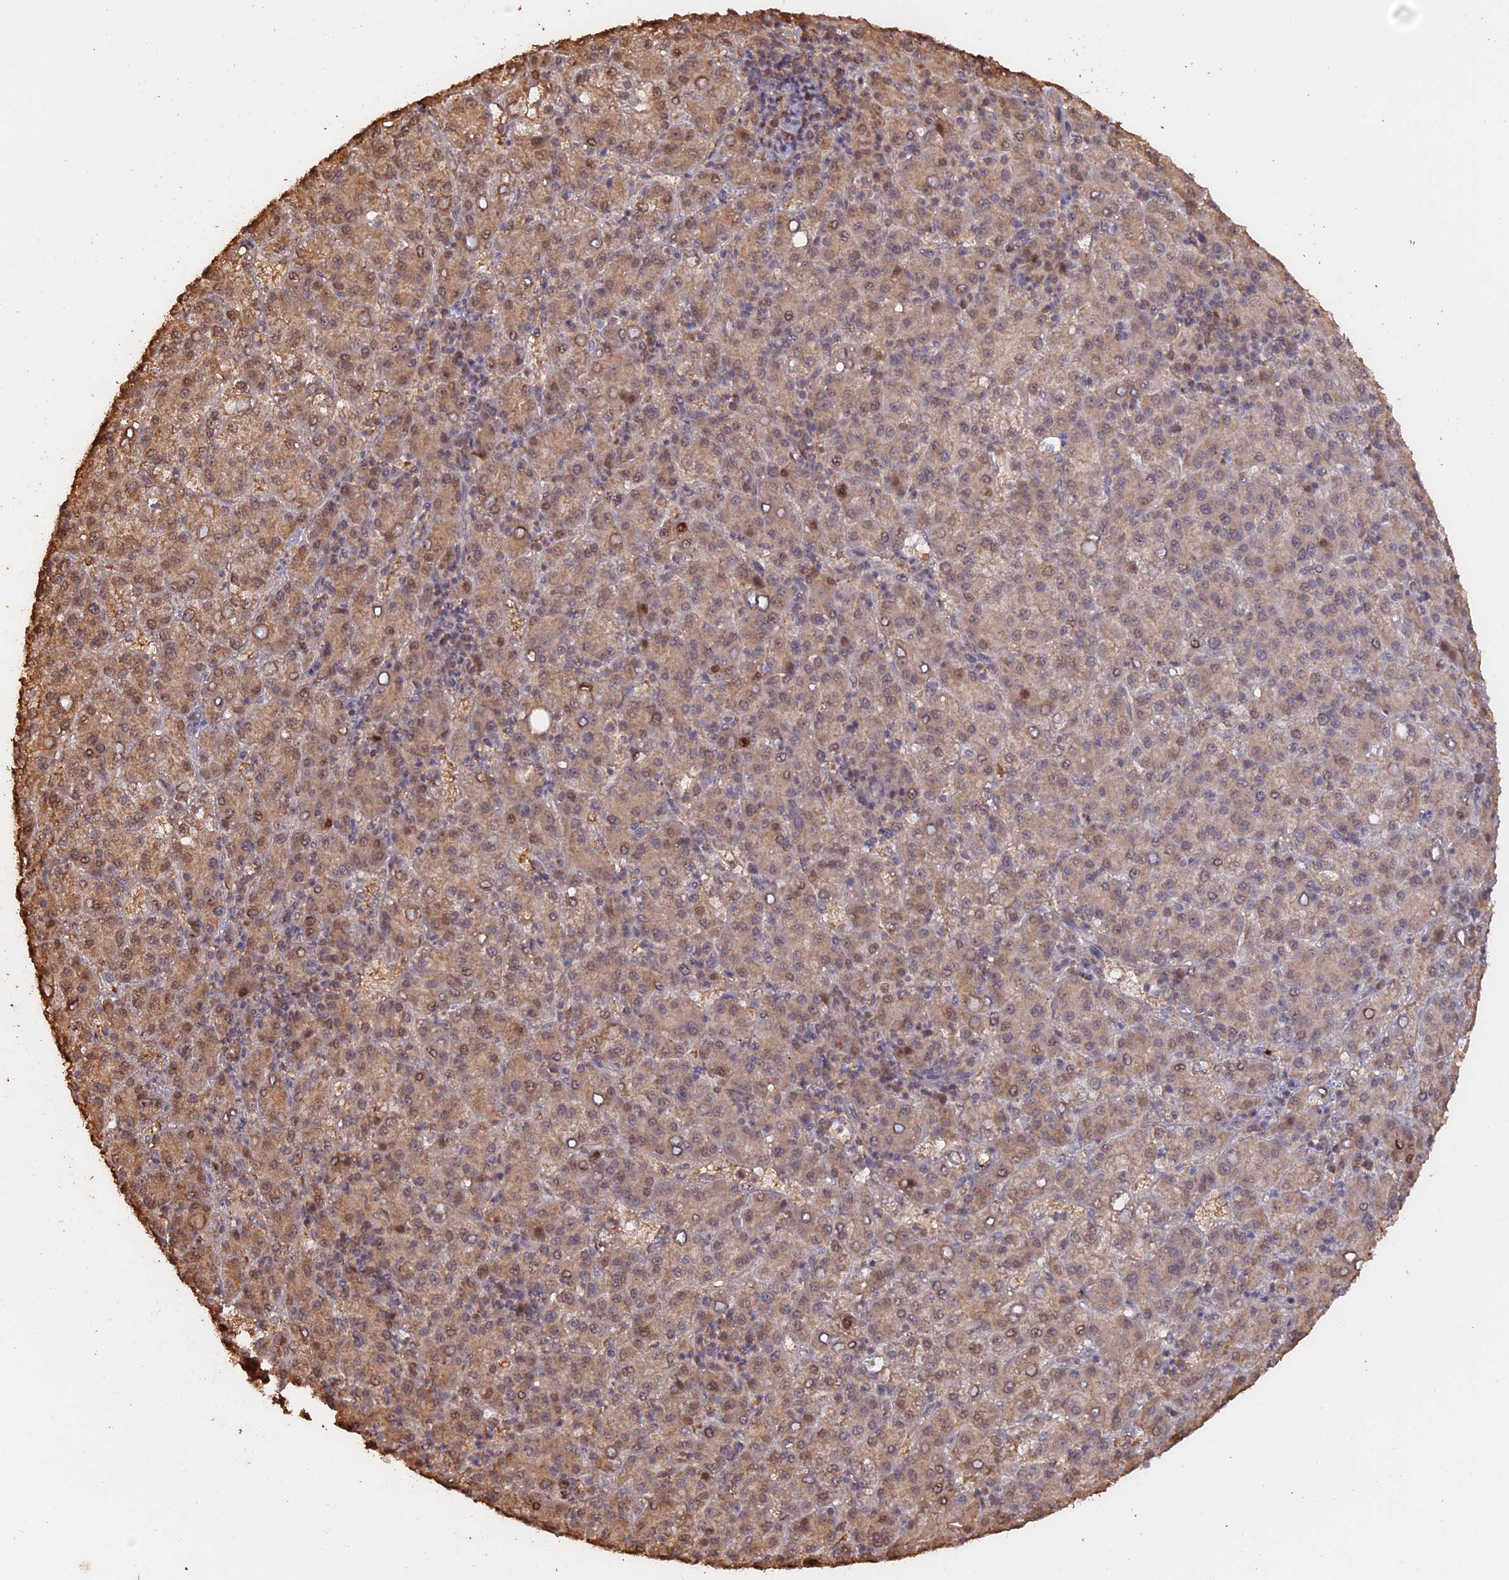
{"staining": {"intensity": "moderate", "quantity": ">75%", "location": "cytoplasmic/membranous,nuclear"}, "tissue": "liver cancer", "cell_type": "Tumor cells", "image_type": "cancer", "snomed": [{"axis": "morphology", "description": "Carcinoma, Hepatocellular, NOS"}, {"axis": "topography", "description": "Liver"}], "caption": "DAB (3,3'-diaminobenzidine) immunohistochemical staining of human liver cancer displays moderate cytoplasmic/membranous and nuclear protein positivity in approximately >75% of tumor cells. The staining was performed using DAB (3,3'-diaminobenzidine) to visualize the protein expression in brown, while the nuclei were stained in blue with hematoxylin (Magnification: 20x).", "gene": "PSMC6", "patient": {"sex": "female", "age": 58}}